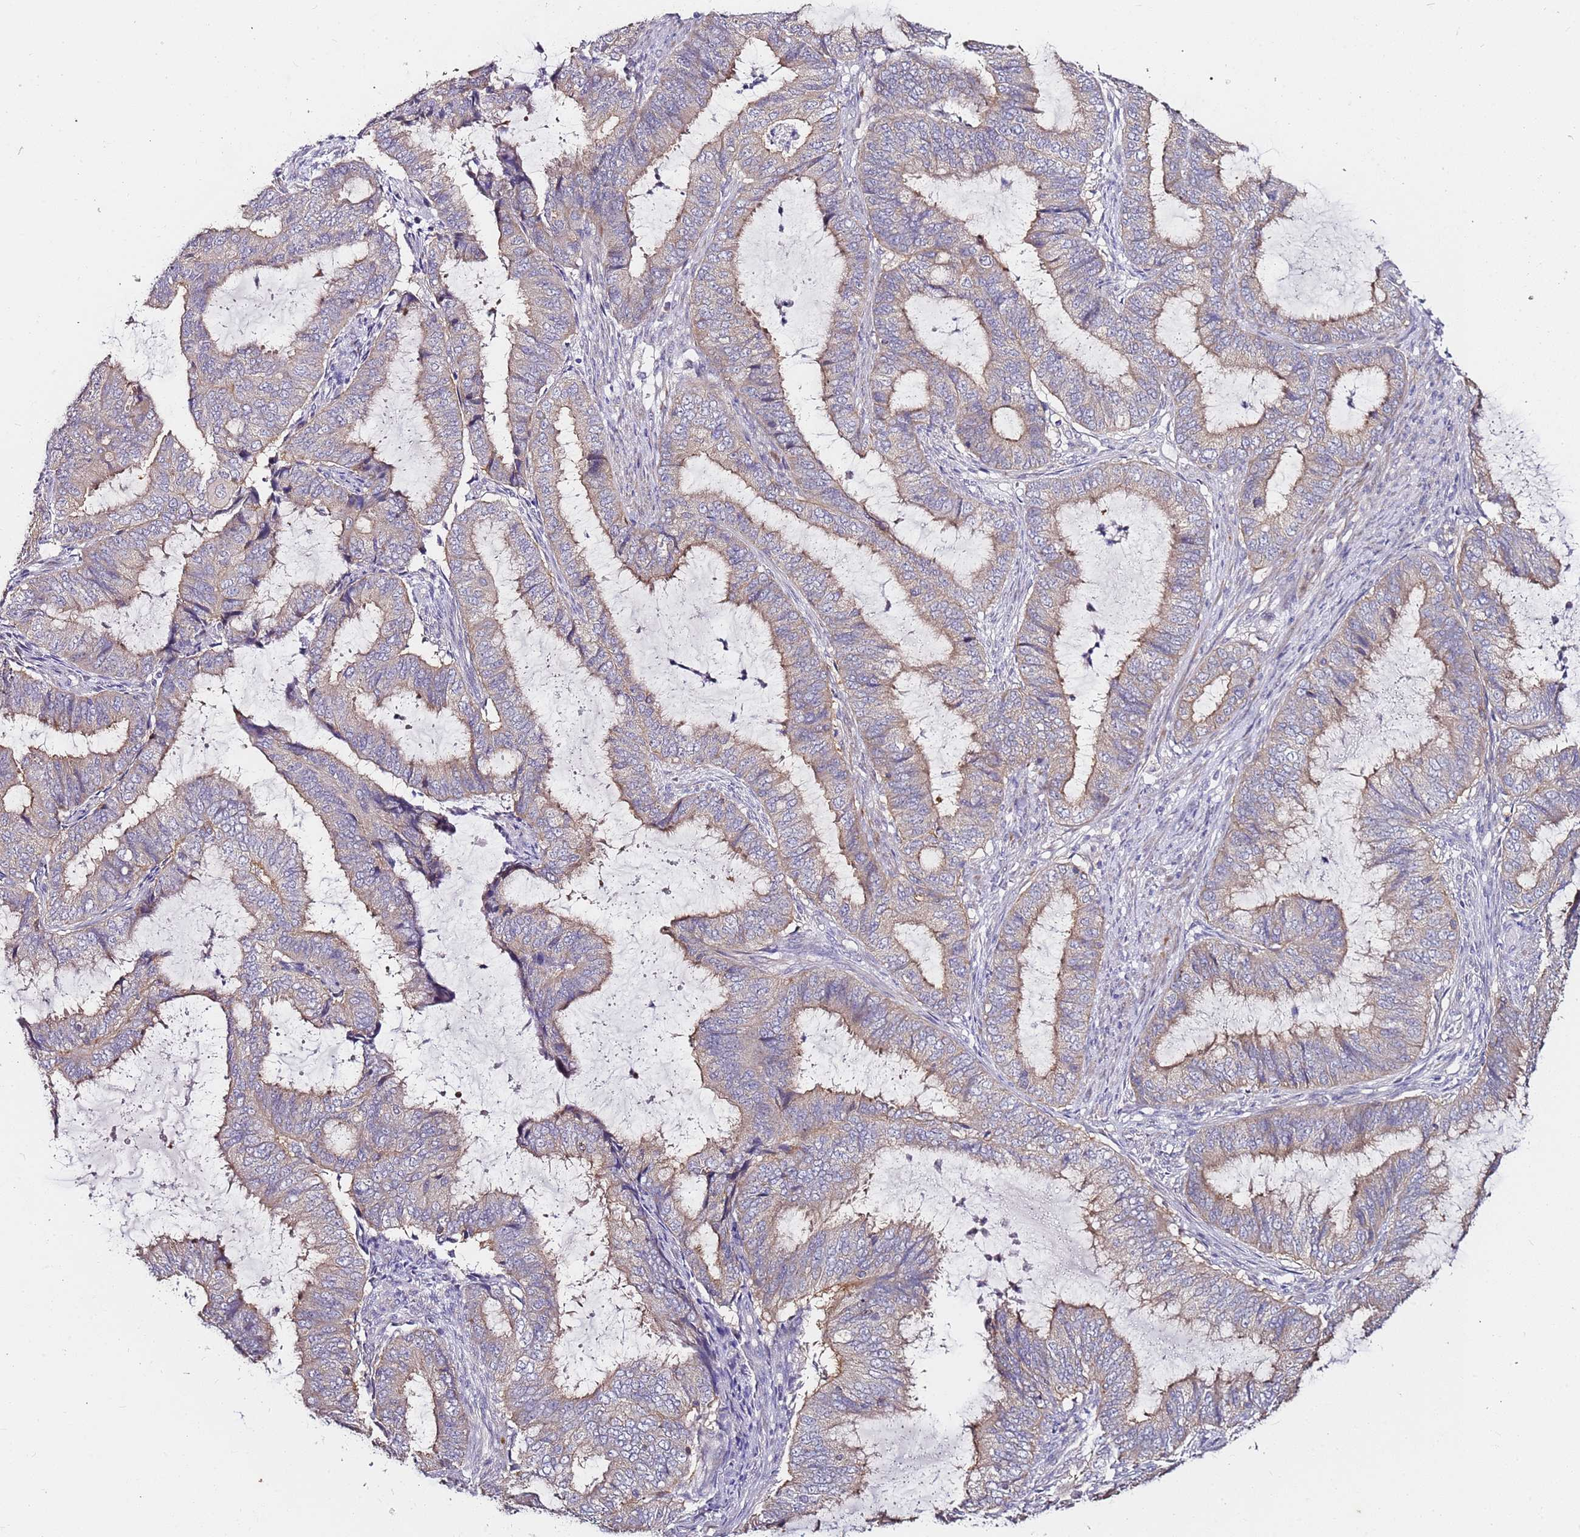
{"staining": {"intensity": "weak", "quantity": "25%-75%", "location": "cytoplasmic/membranous"}, "tissue": "endometrial cancer", "cell_type": "Tumor cells", "image_type": "cancer", "snomed": [{"axis": "morphology", "description": "Adenocarcinoma, NOS"}, {"axis": "topography", "description": "Endometrium"}], "caption": "Endometrial cancer (adenocarcinoma) stained for a protein reveals weak cytoplasmic/membranous positivity in tumor cells.", "gene": "SRRM5", "patient": {"sex": "female", "age": 51}}